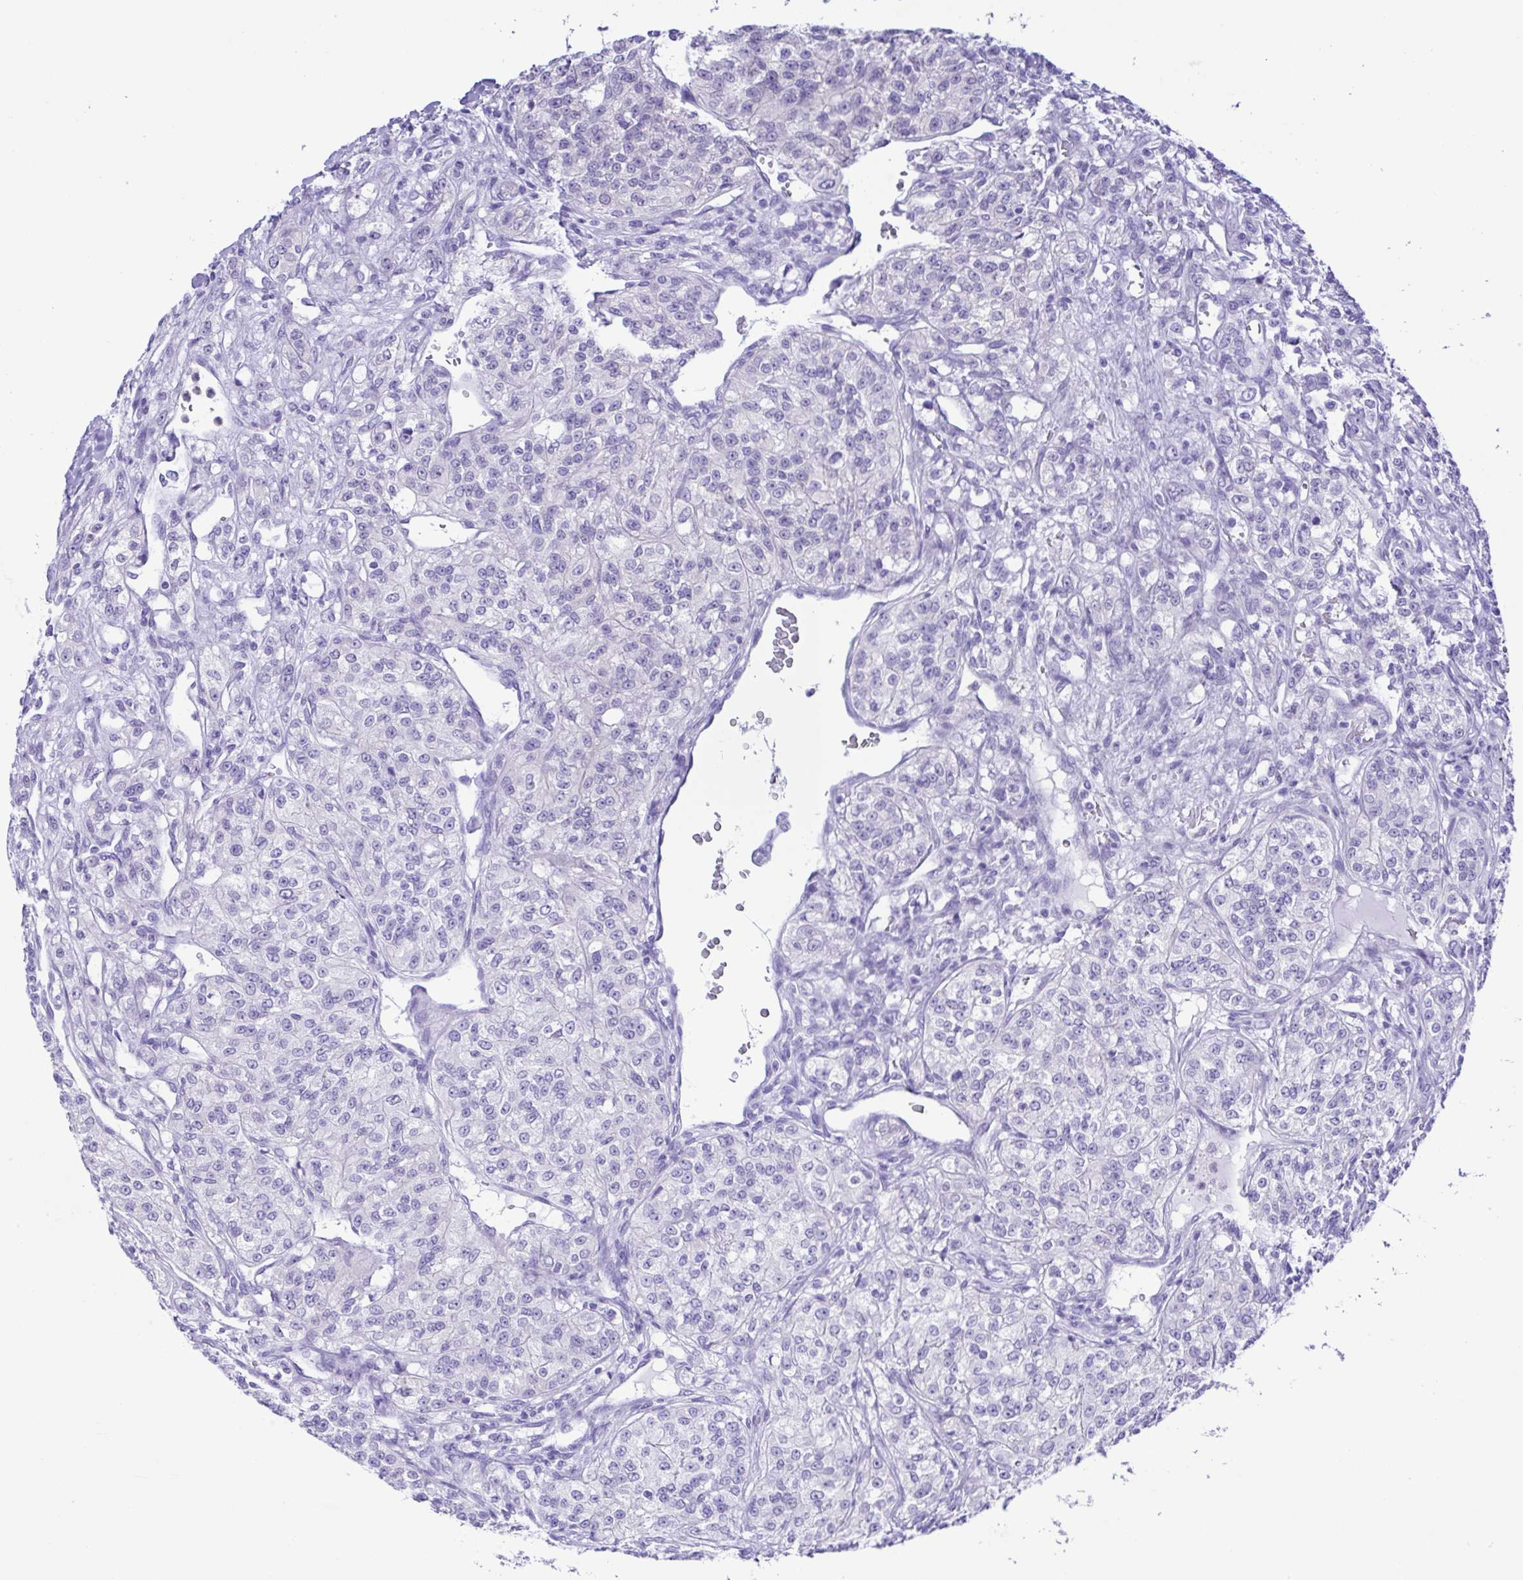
{"staining": {"intensity": "negative", "quantity": "none", "location": "none"}, "tissue": "renal cancer", "cell_type": "Tumor cells", "image_type": "cancer", "snomed": [{"axis": "morphology", "description": "Adenocarcinoma, NOS"}, {"axis": "topography", "description": "Kidney"}], "caption": "Tumor cells are negative for brown protein staining in renal adenocarcinoma.", "gene": "GPR17", "patient": {"sex": "female", "age": 63}}